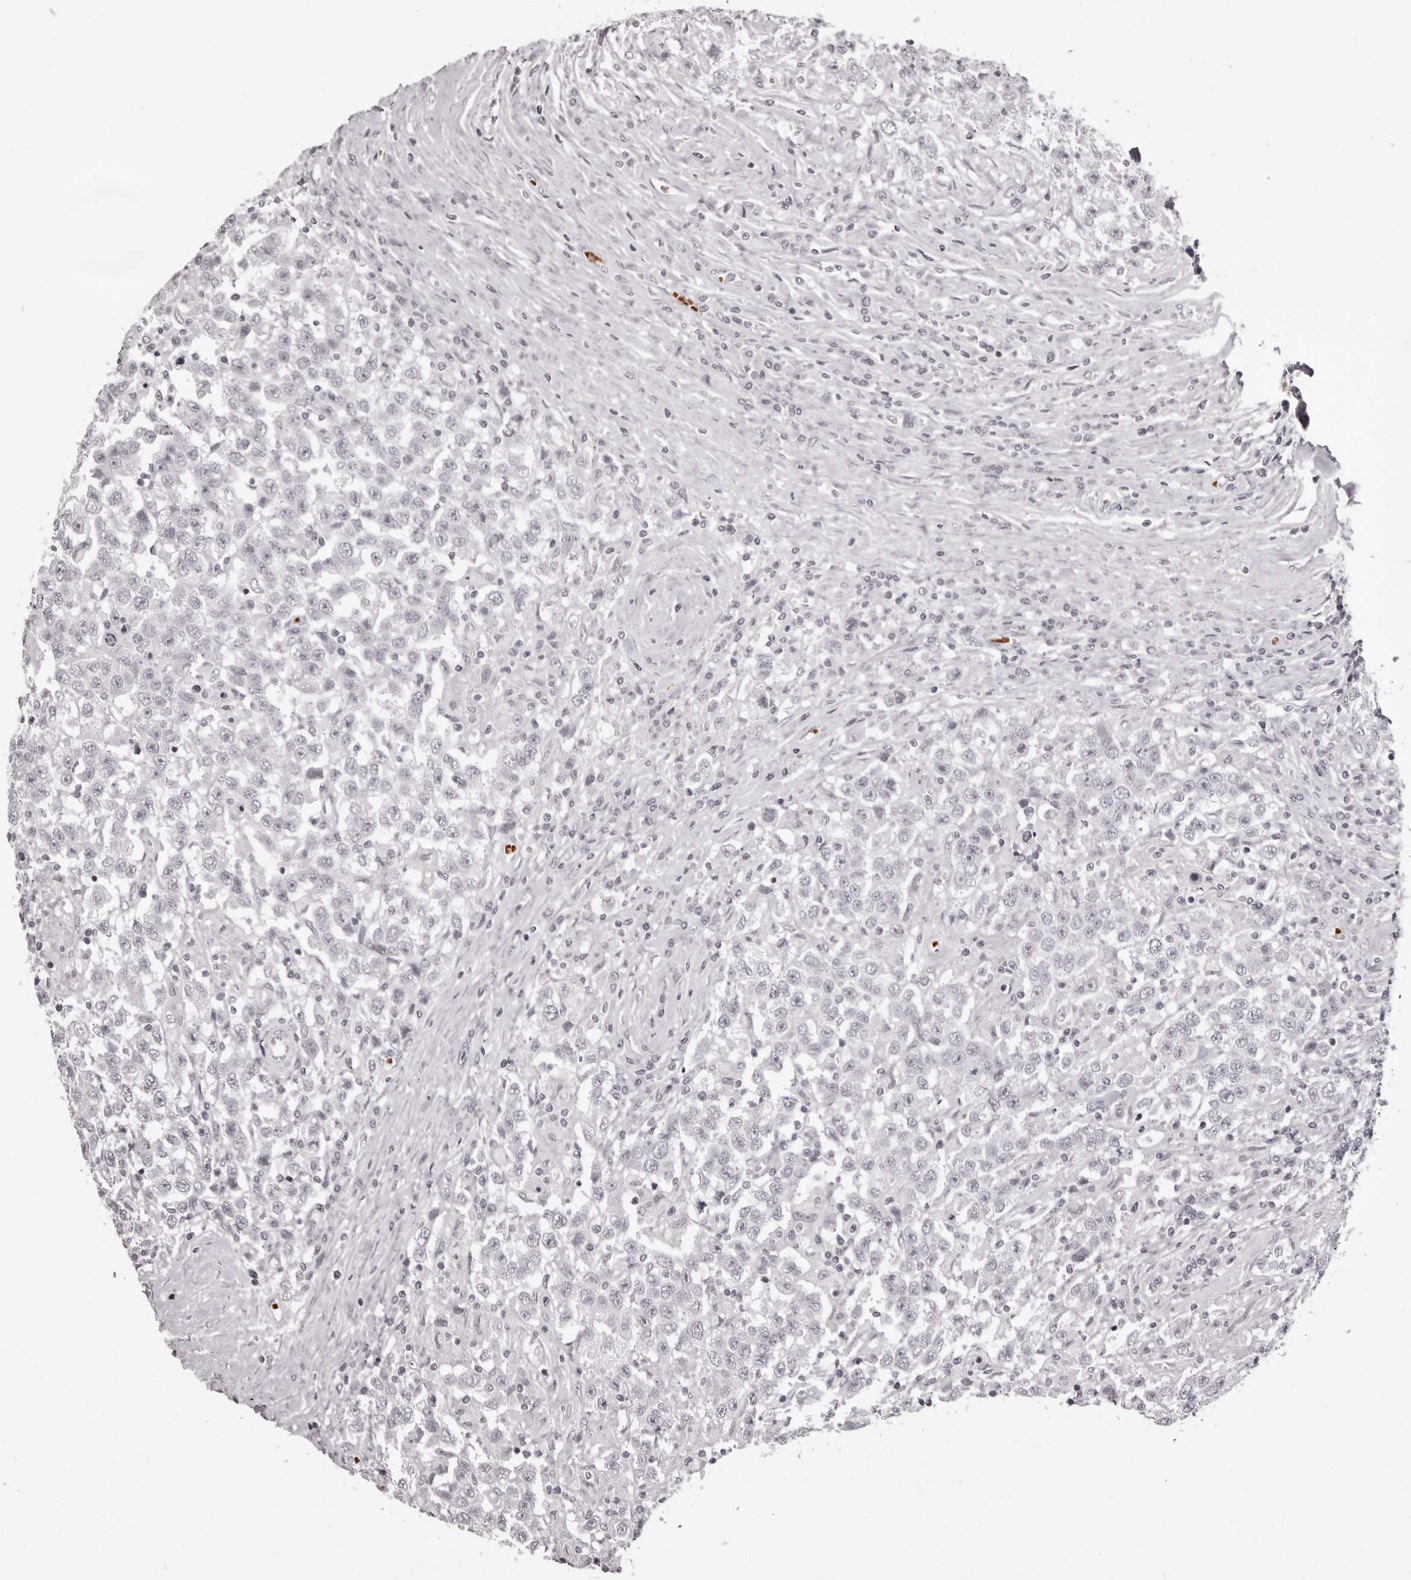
{"staining": {"intensity": "negative", "quantity": "none", "location": "none"}, "tissue": "testis cancer", "cell_type": "Tumor cells", "image_type": "cancer", "snomed": [{"axis": "morphology", "description": "Seminoma, NOS"}, {"axis": "topography", "description": "Testis"}], "caption": "DAB (3,3'-diaminobenzidine) immunohistochemical staining of seminoma (testis) shows no significant positivity in tumor cells. Nuclei are stained in blue.", "gene": "C8orf74", "patient": {"sex": "male", "age": 41}}